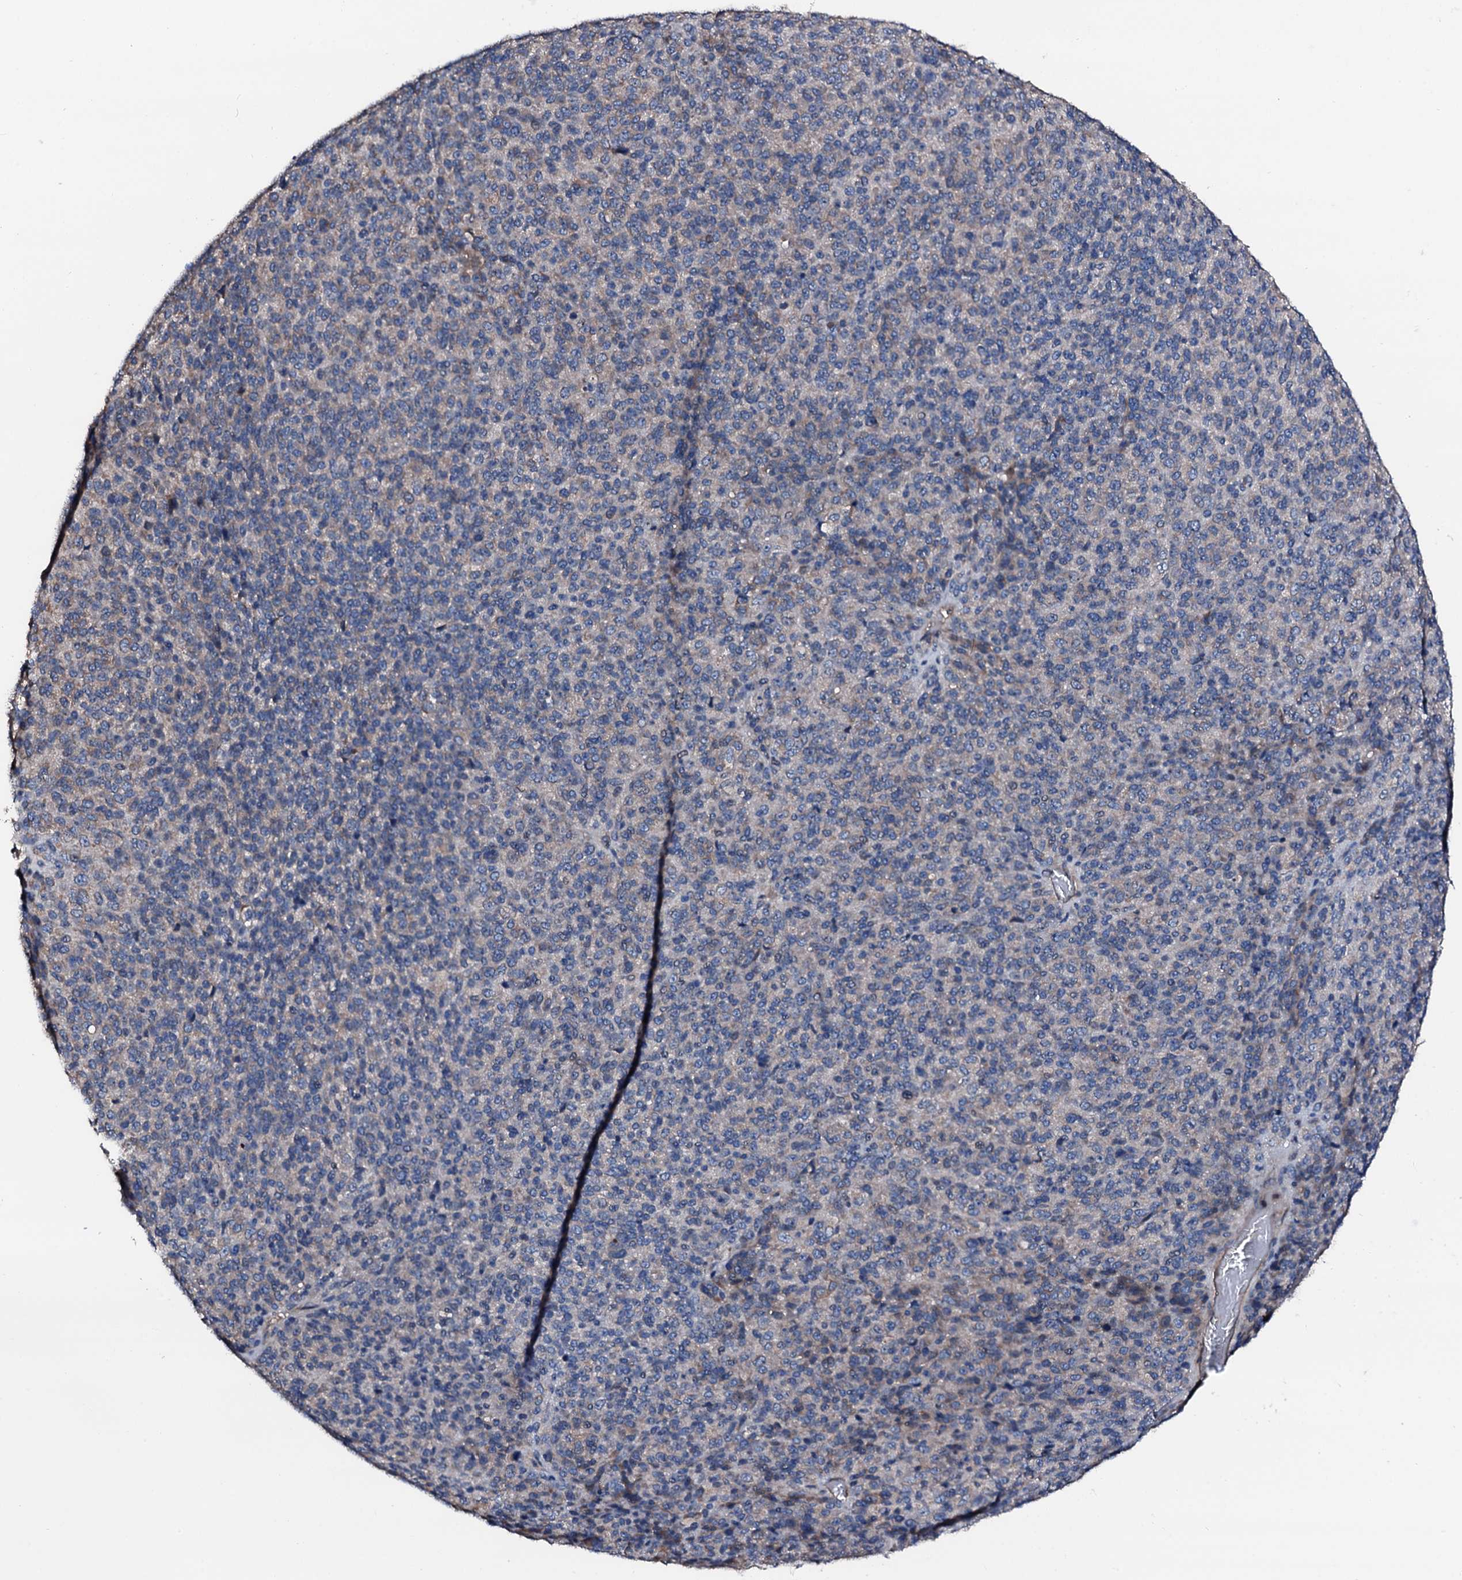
{"staining": {"intensity": "weak", "quantity": "<25%", "location": "cytoplasmic/membranous"}, "tissue": "melanoma", "cell_type": "Tumor cells", "image_type": "cancer", "snomed": [{"axis": "morphology", "description": "Malignant melanoma, Metastatic site"}, {"axis": "topography", "description": "Brain"}], "caption": "The immunohistochemistry micrograph has no significant expression in tumor cells of melanoma tissue. Nuclei are stained in blue.", "gene": "TRAFD1", "patient": {"sex": "female", "age": 56}}